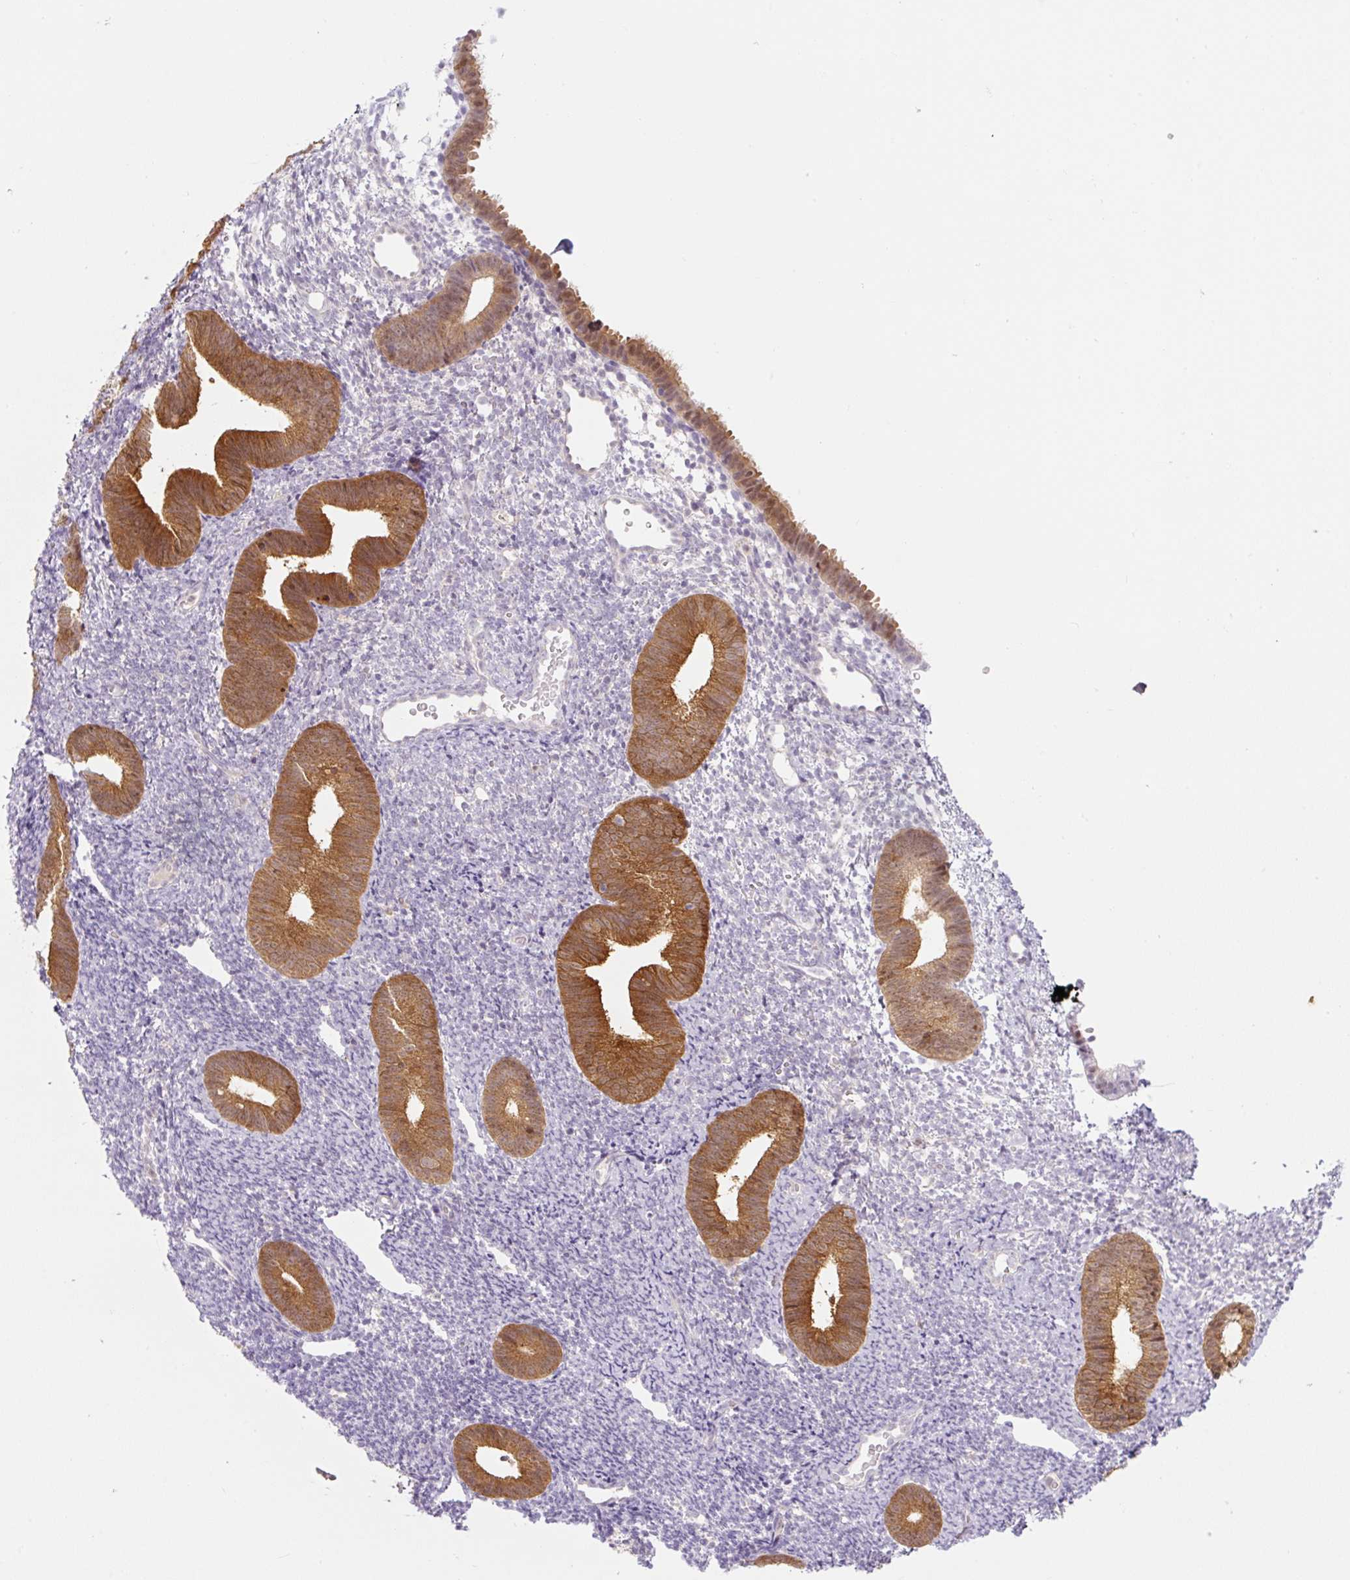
{"staining": {"intensity": "negative", "quantity": "none", "location": "none"}, "tissue": "endometrium", "cell_type": "Cells in endometrial stroma", "image_type": "normal", "snomed": [{"axis": "morphology", "description": "Normal tissue, NOS"}, {"axis": "topography", "description": "Endometrium"}], "caption": "This photomicrograph is of normal endometrium stained with immunohistochemistry to label a protein in brown with the nuclei are counter-stained blue. There is no expression in cells in endometrial stroma. The staining is performed using DAB brown chromogen with nuclei counter-stained in using hematoxylin.", "gene": "SPSB2", "patient": {"sex": "female", "age": 39}}